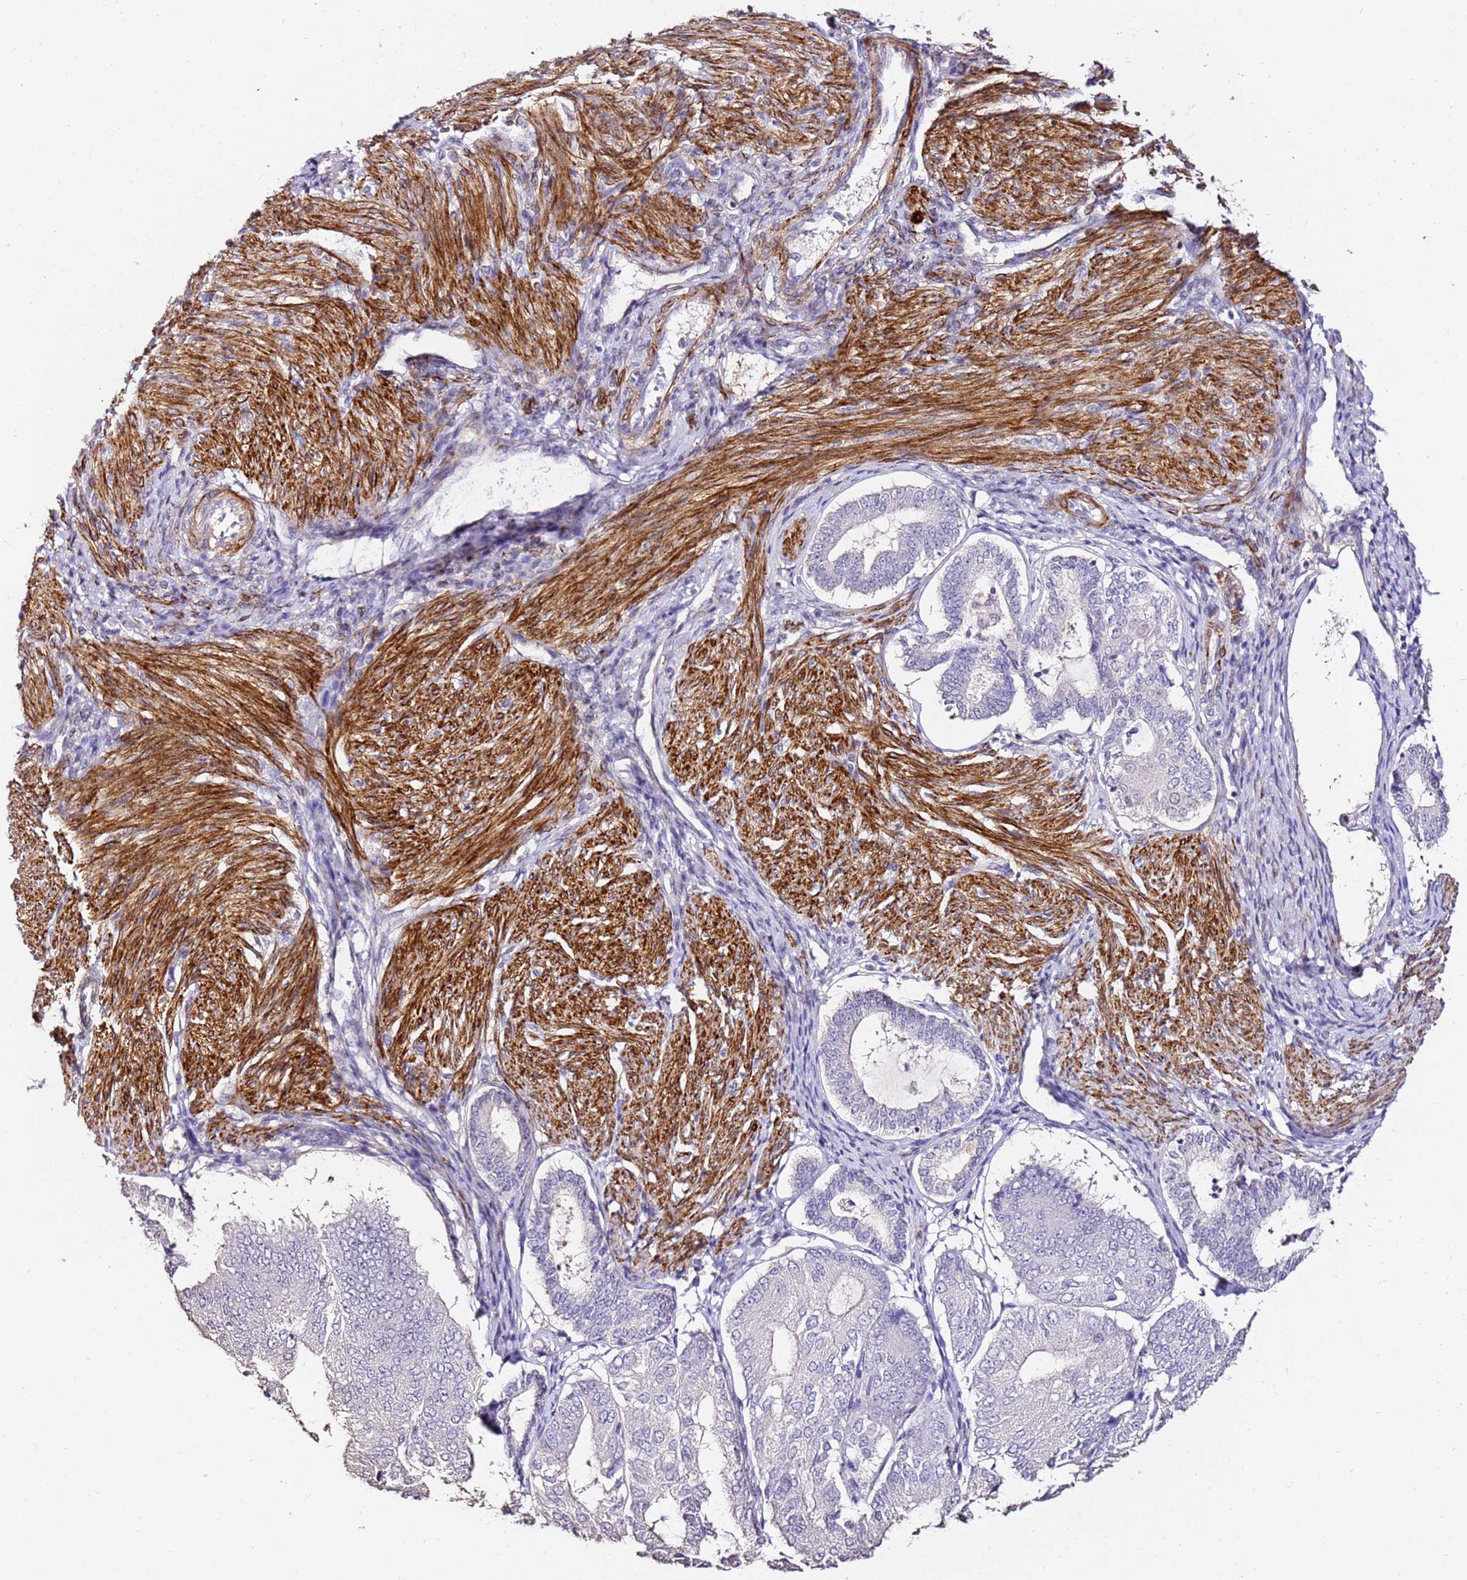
{"staining": {"intensity": "negative", "quantity": "none", "location": "none"}, "tissue": "endometrial cancer", "cell_type": "Tumor cells", "image_type": "cancer", "snomed": [{"axis": "morphology", "description": "Adenocarcinoma, NOS"}, {"axis": "topography", "description": "Endometrium"}], "caption": "Immunohistochemistry histopathology image of endometrial cancer stained for a protein (brown), which shows no staining in tumor cells. (Brightfield microscopy of DAB immunohistochemistry (IHC) at high magnification).", "gene": "ART5", "patient": {"sex": "female", "age": 81}}